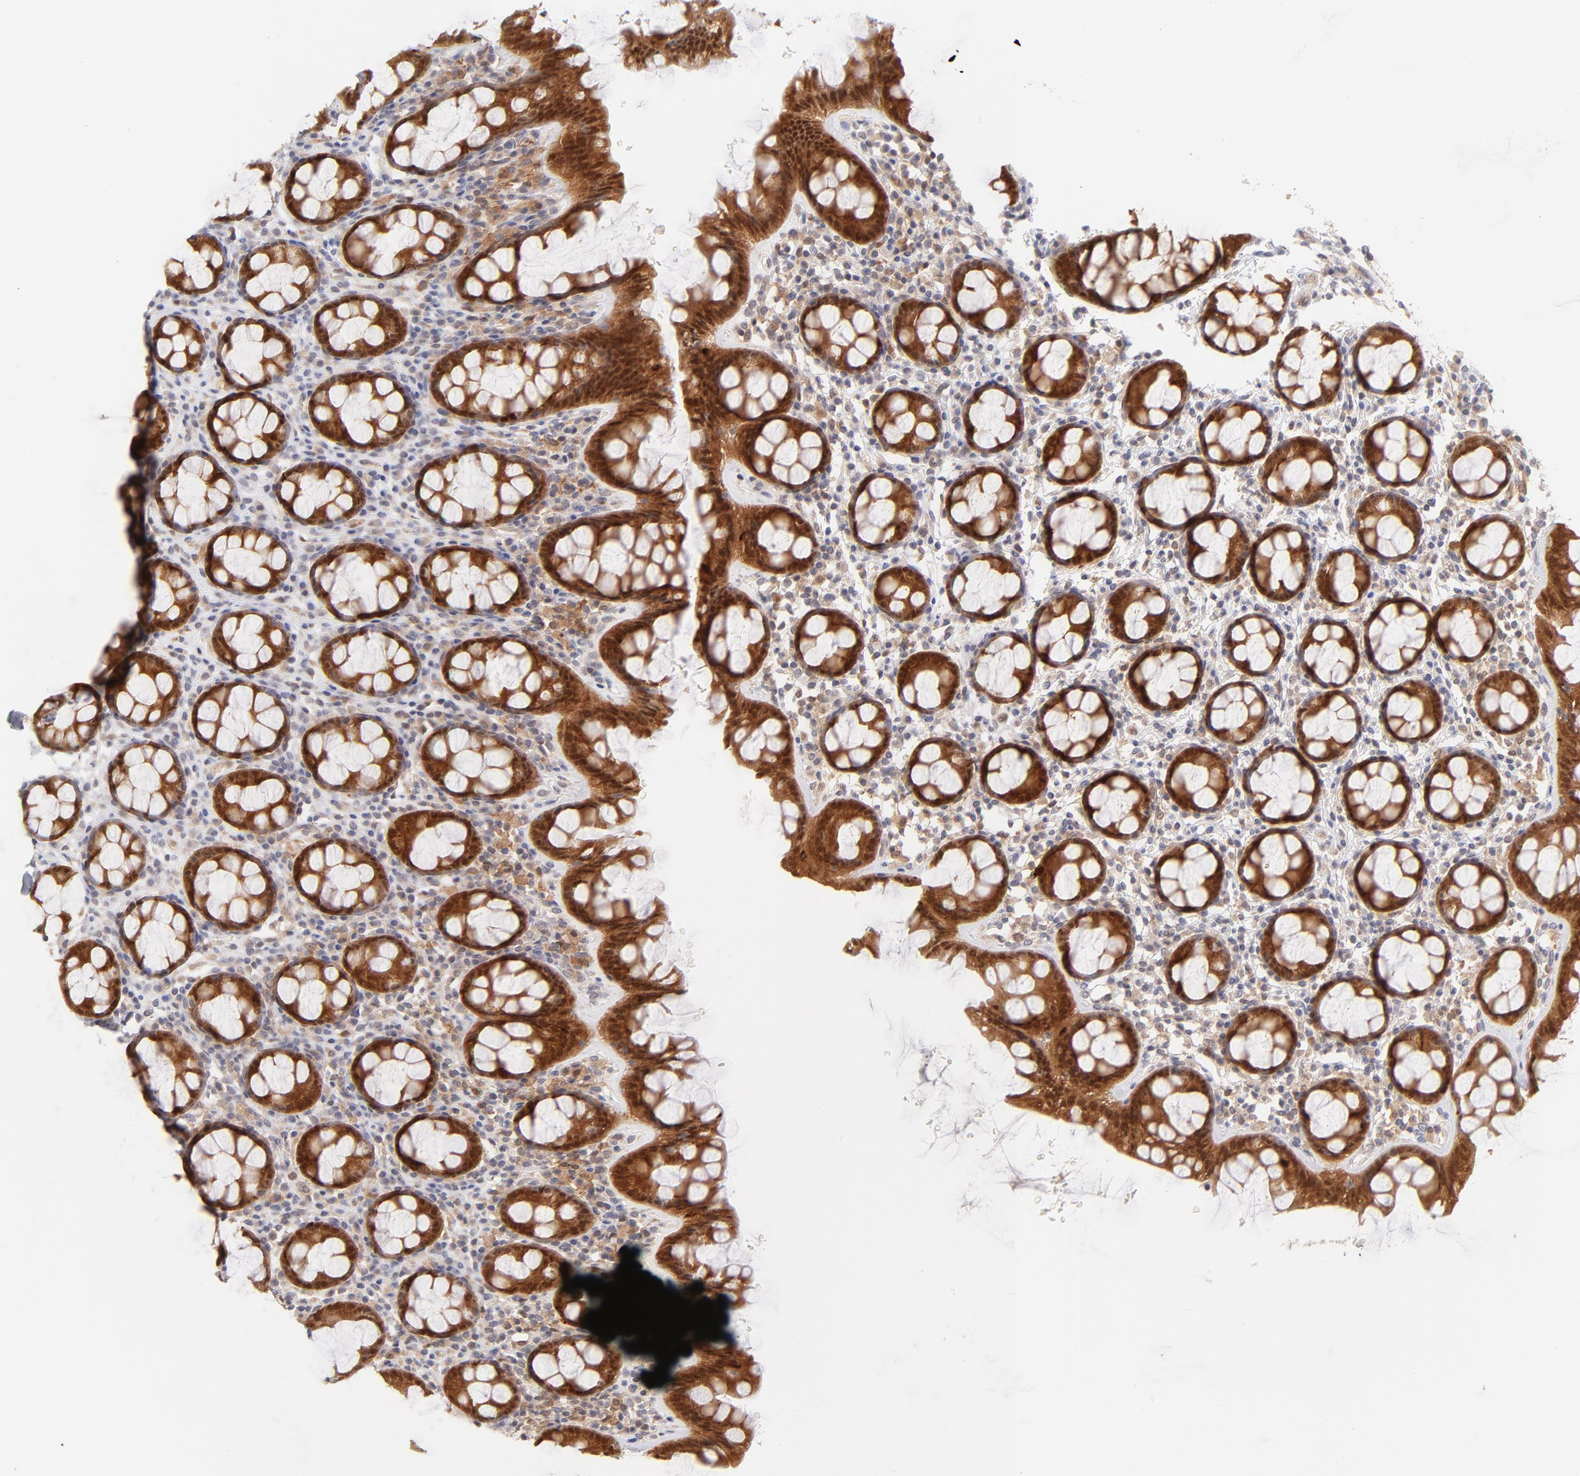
{"staining": {"intensity": "strong", "quantity": ">75%", "location": "cytoplasmic/membranous,nuclear"}, "tissue": "rectum", "cell_type": "Glandular cells", "image_type": "normal", "snomed": [{"axis": "morphology", "description": "Normal tissue, NOS"}, {"axis": "topography", "description": "Rectum"}], "caption": "Rectum stained with DAB immunohistochemistry shows high levels of strong cytoplasmic/membranous,nuclear staining in about >75% of glandular cells.", "gene": "CASP6", "patient": {"sex": "male", "age": 92}}